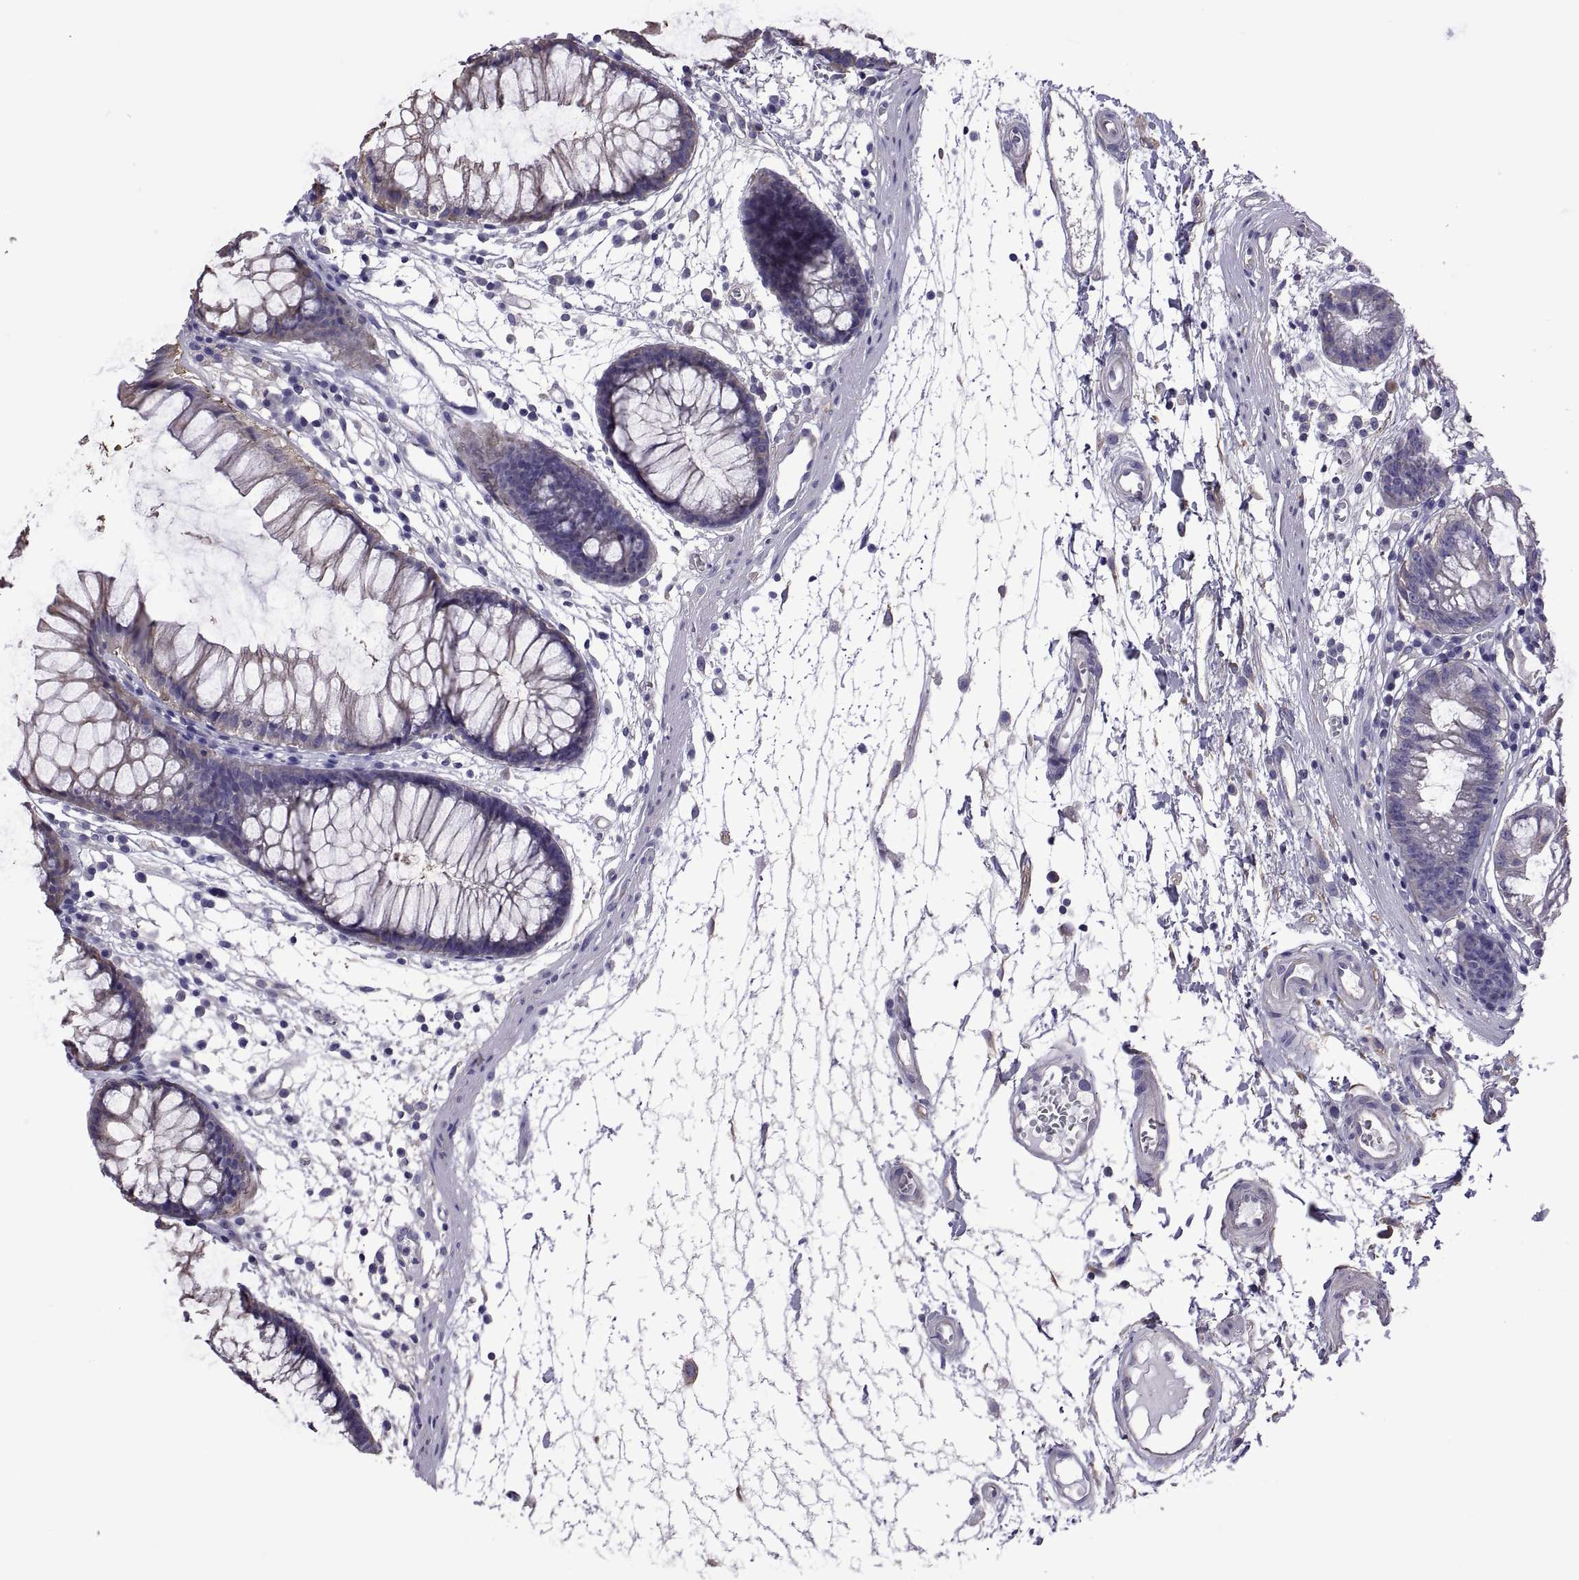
{"staining": {"intensity": "negative", "quantity": "none", "location": "none"}, "tissue": "colon", "cell_type": "Endothelial cells", "image_type": "normal", "snomed": [{"axis": "morphology", "description": "Normal tissue, NOS"}, {"axis": "morphology", "description": "Adenocarcinoma, NOS"}, {"axis": "topography", "description": "Colon"}], "caption": "This micrograph is of normal colon stained with IHC to label a protein in brown with the nuclei are counter-stained blue. There is no staining in endothelial cells. (DAB (3,3'-diaminobenzidine) immunohistochemistry with hematoxylin counter stain).", "gene": "TMC3", "patient": {"sex": "male", "age": 65}}